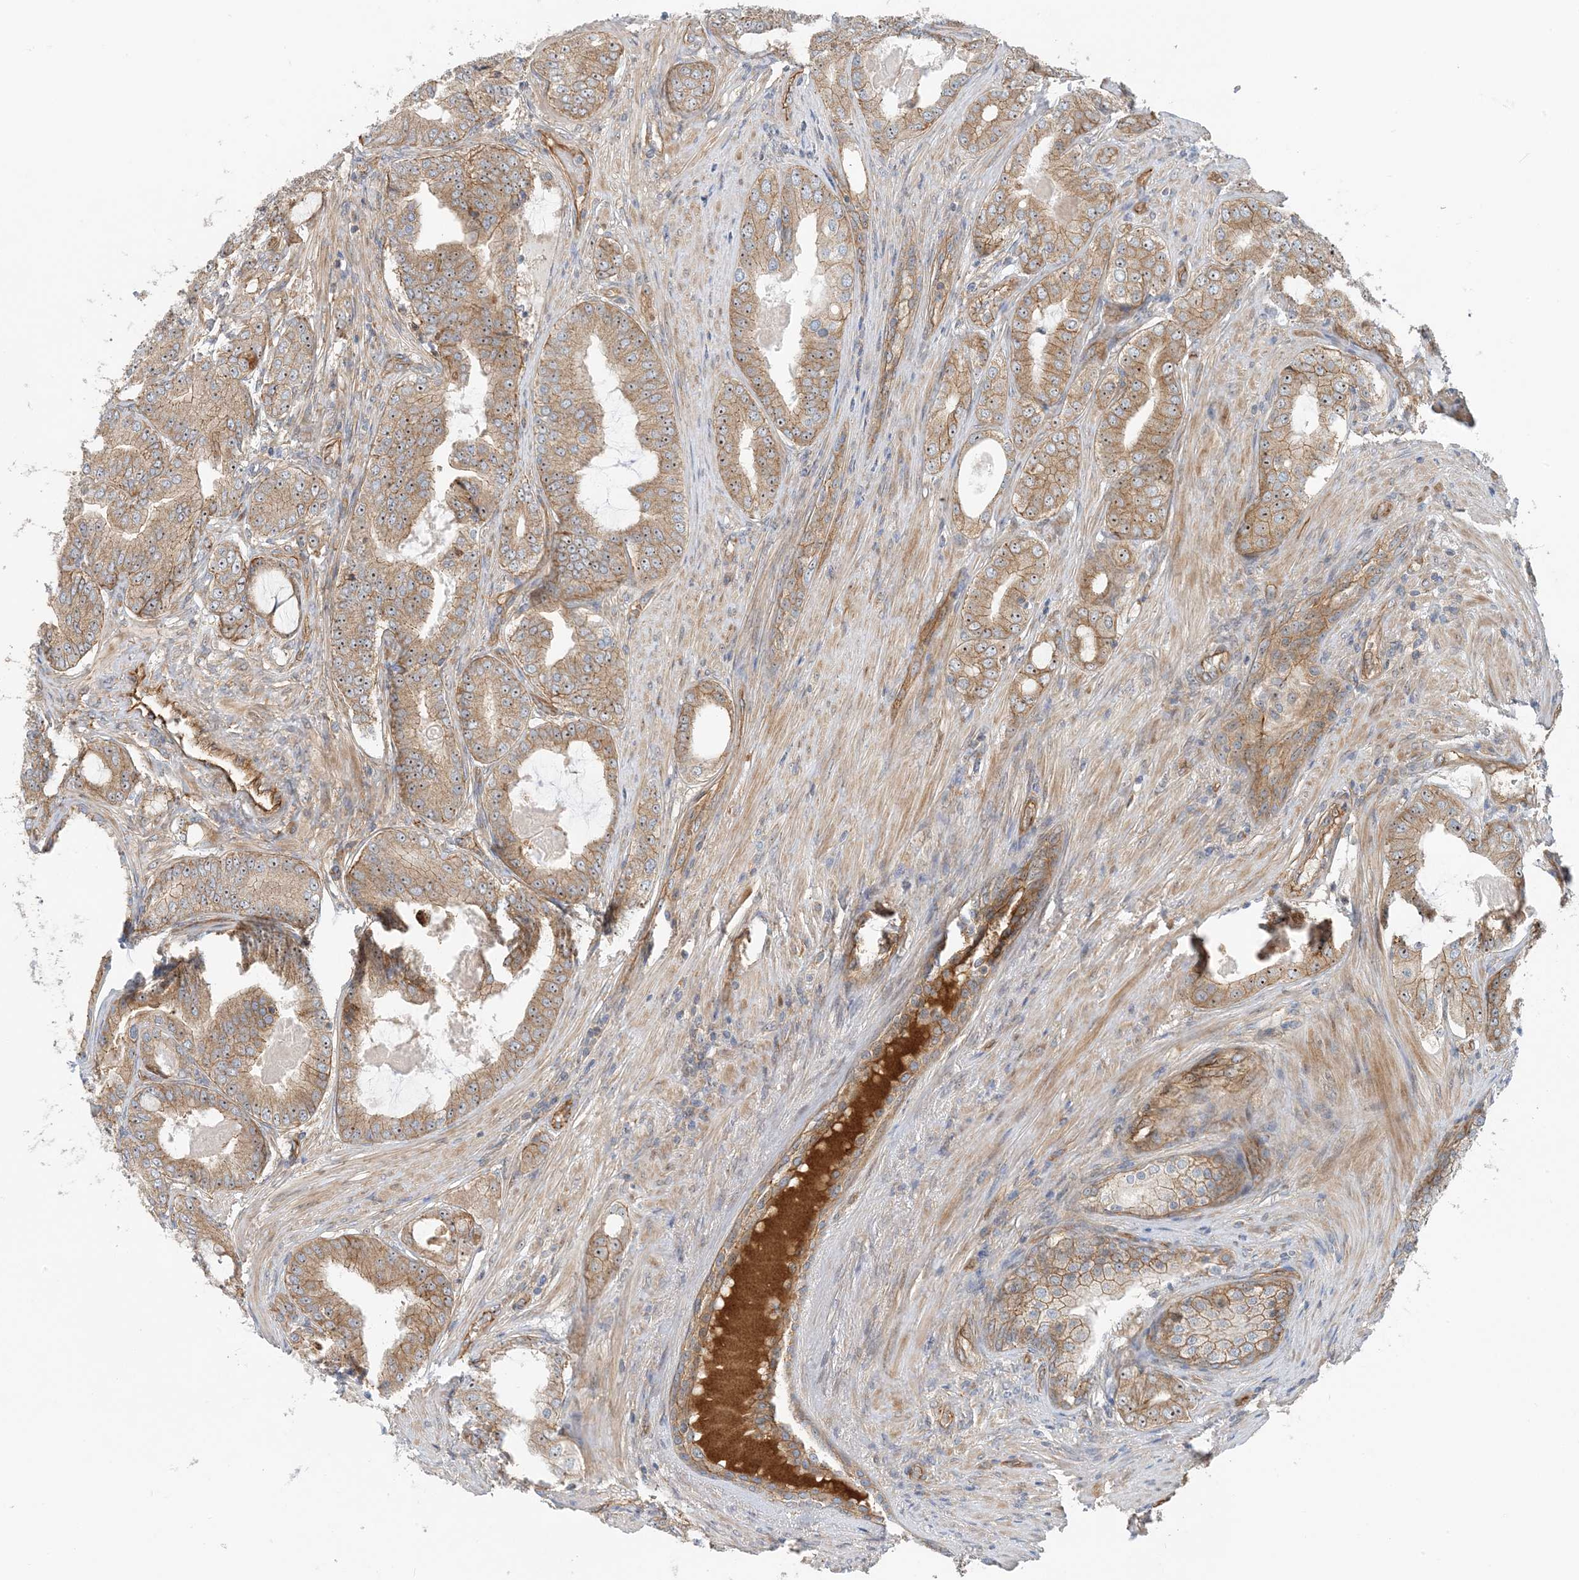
{"staining": {"intensity": "moderate", "quantity": ">75%", "location": "cytoplasmic/membranous"}, "tissue": "prostate cancer", "cell_type": "Tumor cells", "image_type": "cancer", "snomed": [{"axis": "morphology", "description": "Adenocarcinoma, High grade"}, {"axis": "topography", "description": "Prostate"}], "caption": "Immunohistochemistry (IHC) micrograph of neoplastic tissue: human prostate cancer stained using immunohistochemistry exhibits medium levels of moderate protein expression localized specifically in the cytoplasmic/membranous of tumor cells, appearing as a cytoplasmic/membranous brown color.", "gene": "MYL5", "patient": {"sex": "male", "age": 60}}